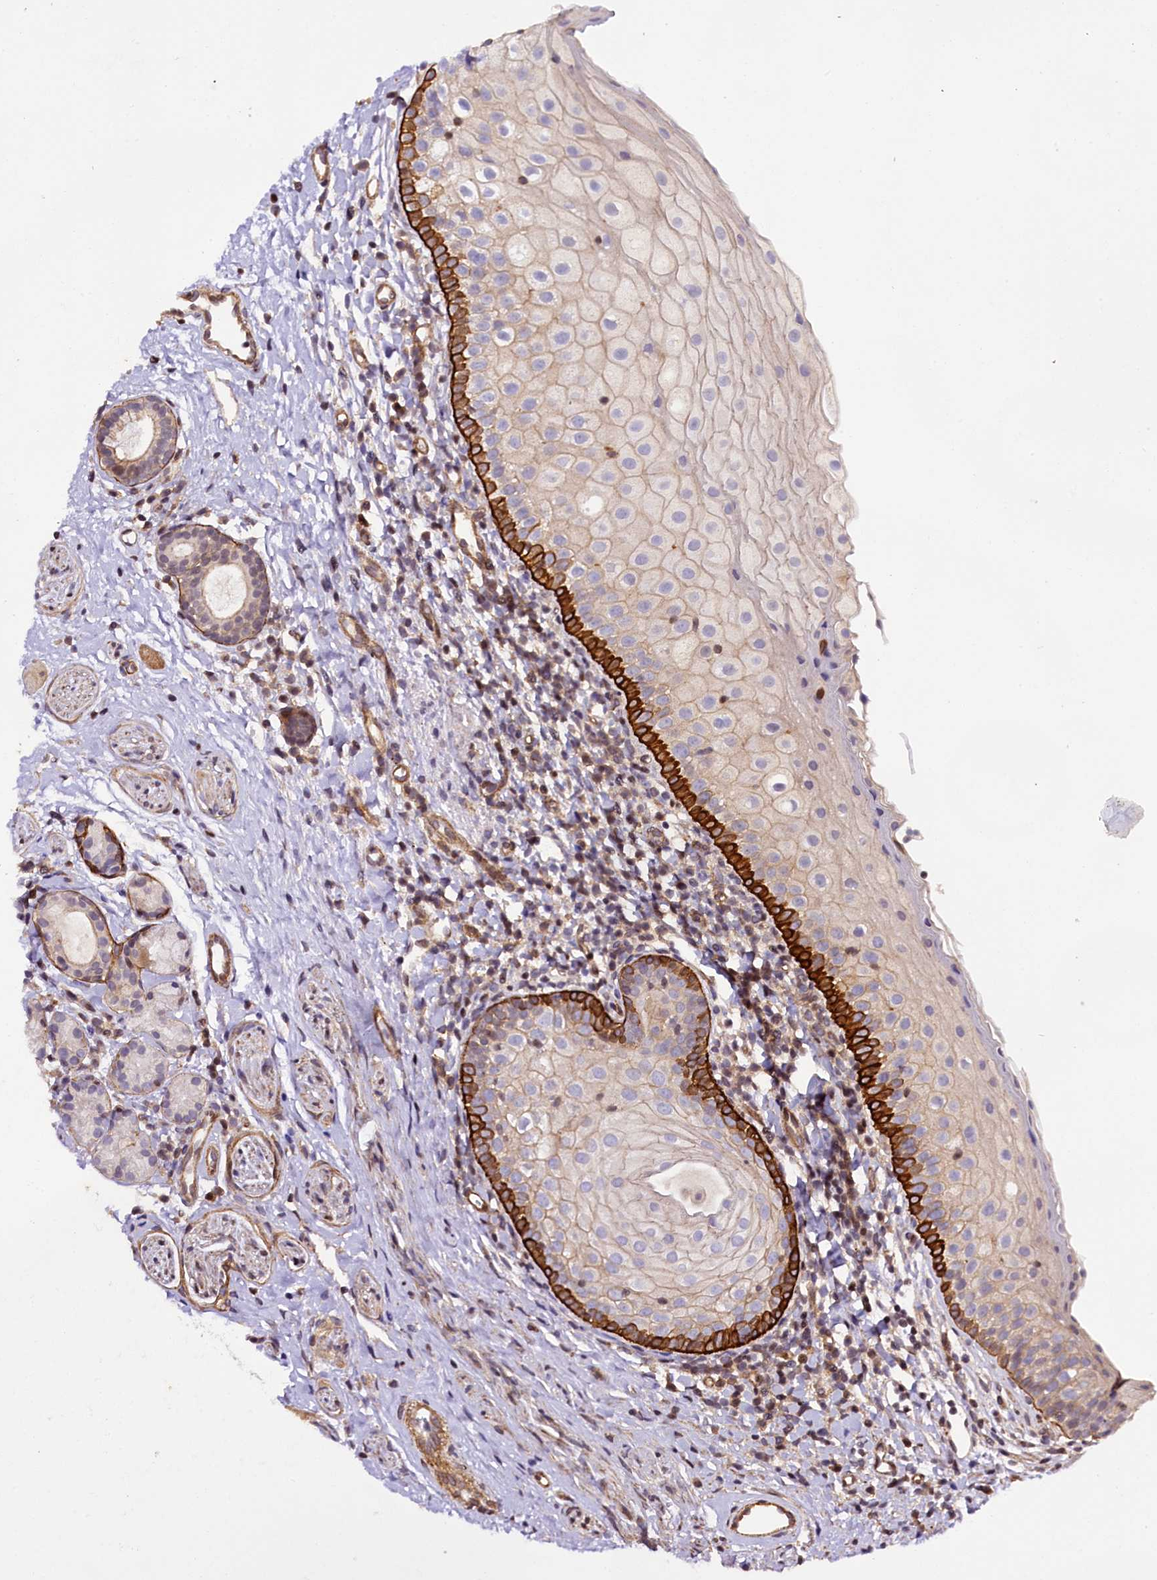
{"staining": {"intensity": "strong", "quantity": "<25%", "location": "cytoplasmic/membranous"}, "tissue": "oral mucosa", "cell_type": "Squamous epithelial cells", "image_type": "normal", "snomed": [{"axis": "morphology", "description": "Normal tissue, NOS"}, {"axis": "topography", "description": "Oral tissue"}], "caption": "Brown immunohistochemical staining in benign human oral mucosa demonstrates strong cytoplasmic/membranous positivity in about <25% of squamous epithelial cells. The protein of interest is stained brown, and the nuclei are stained in blue (DAB IHC with brightfield microscopy, high magnification).", "gene": "SP4", "patient": {"sex": "male", "age": 46}}